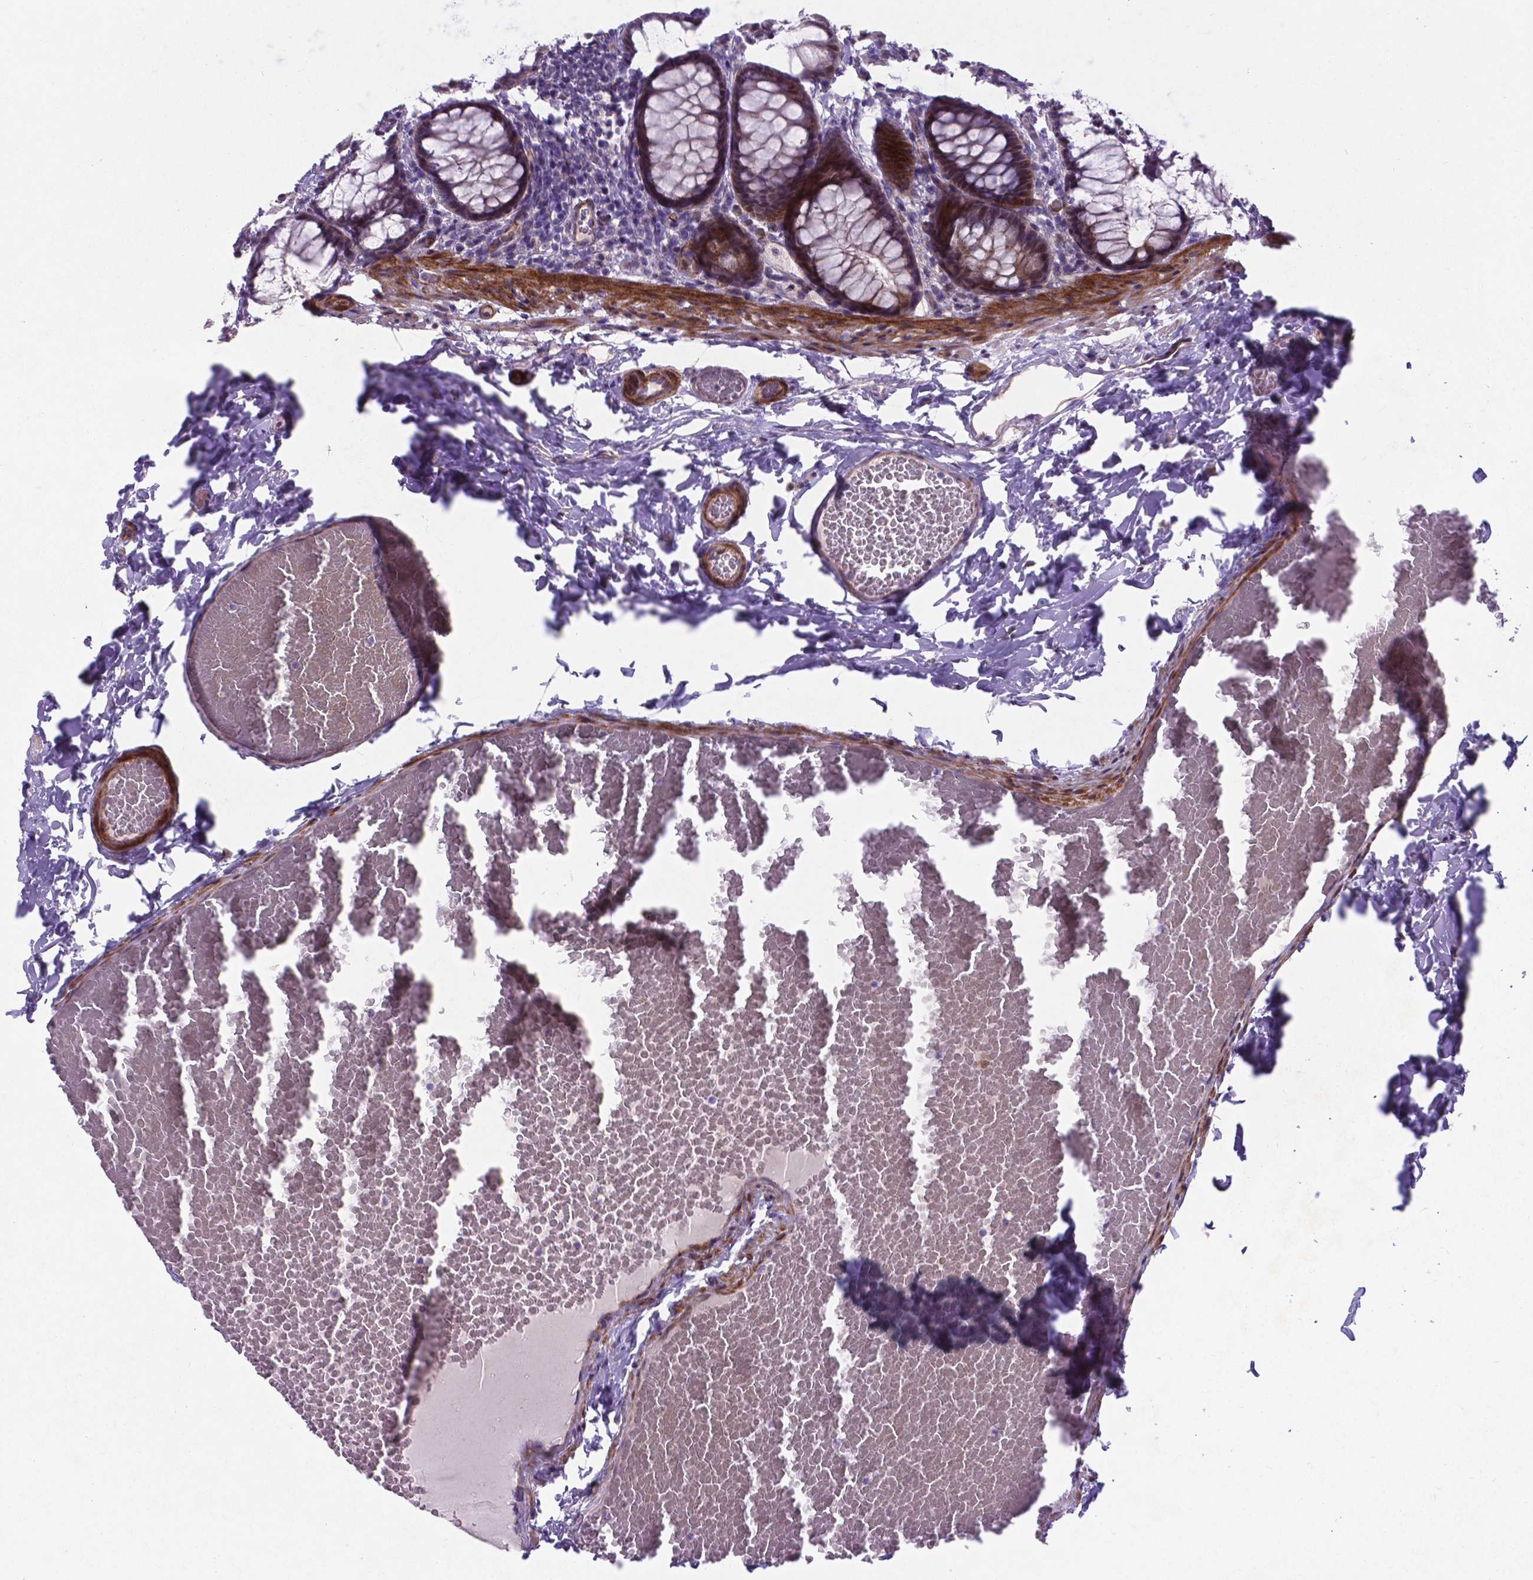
{"staining": {"intensity": "moderate", "quantity": "<25%", "location": "cytoplasmic/membranous"}, "tissue": "colon", "cell_type": "Endothelial cells", "image_type": "normal", "snomed": [{"axis": "morphology", "description": "Normal tissue, NOS"}, {"axis": "topography", "description": "Colon"}], "caption": "This histopathology image demonstrates normal colon stained with immunohistochemistry (IHC) to label a protein in brown. The cytoplasmic/membranous of endothelial cells show moderate positivity for the protein. Nuclei are counter-stained blue.", "gene": "PFKFB4", "patient": {"sex": "male", "age": 47}}